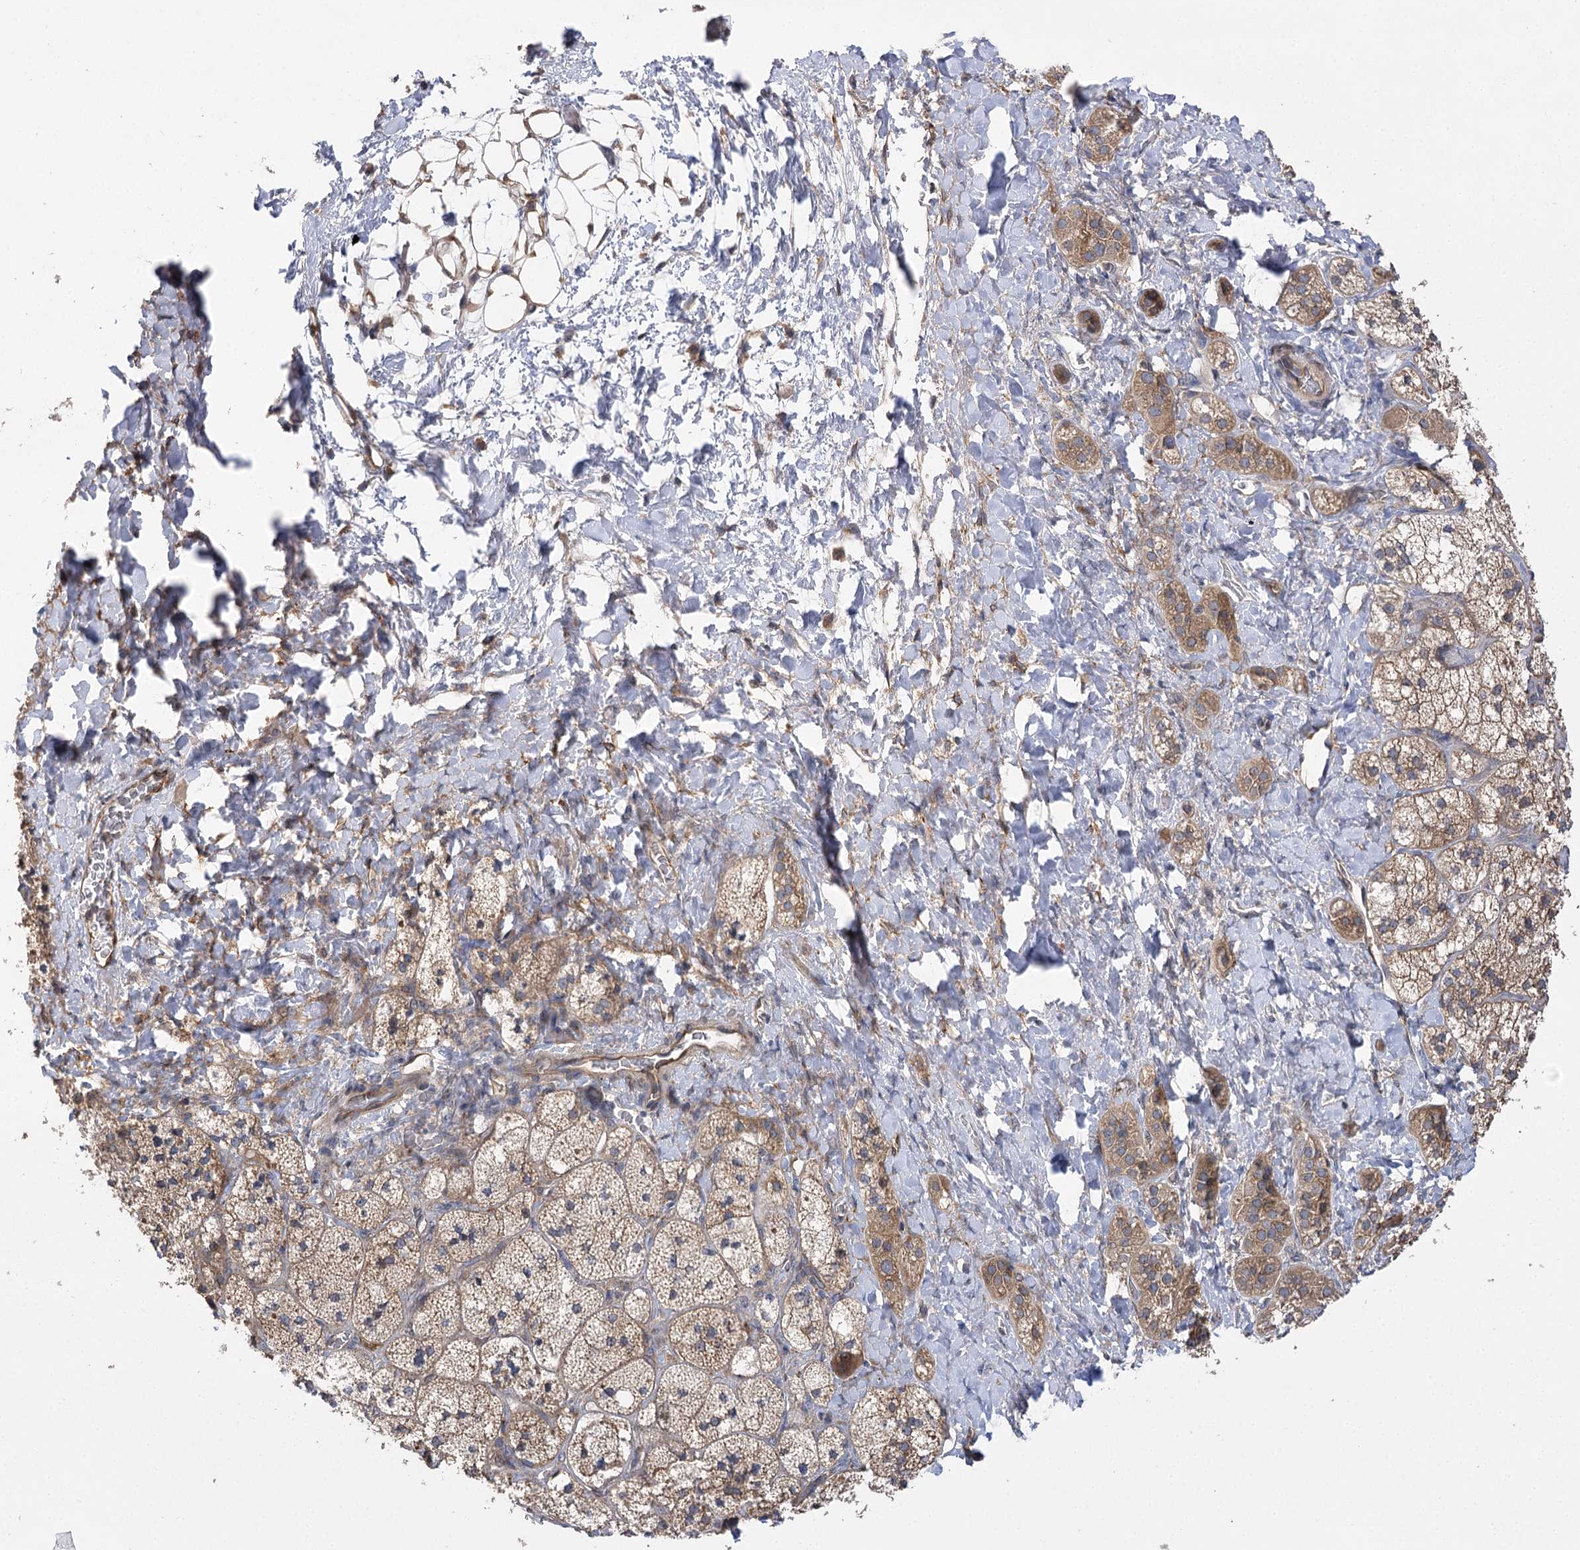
{"staining": {"intensity": "moderate", "quantity": "25%-75%", "location": "cytoplasmic/membranous"}, "tissue": "adrenal gland", "cell_type": "Glandular cells", "image_type": "normal", "snomed": [{"axis": "morphology", "description": "Normal tissue, NOS"}, {"axis": "topography", "description": "Adrenal gland"}], "caption": "An IHC histopathology image of normal tissue is shown. Protein staining in brown labels moderate cytoplasmic/membranous positivity in adrenal gland within glandular cells. (DAB IHC with brightfield microscopy, high magnification).", "gene": "BCR", "patient": {"sex": "male", "age": 61}}